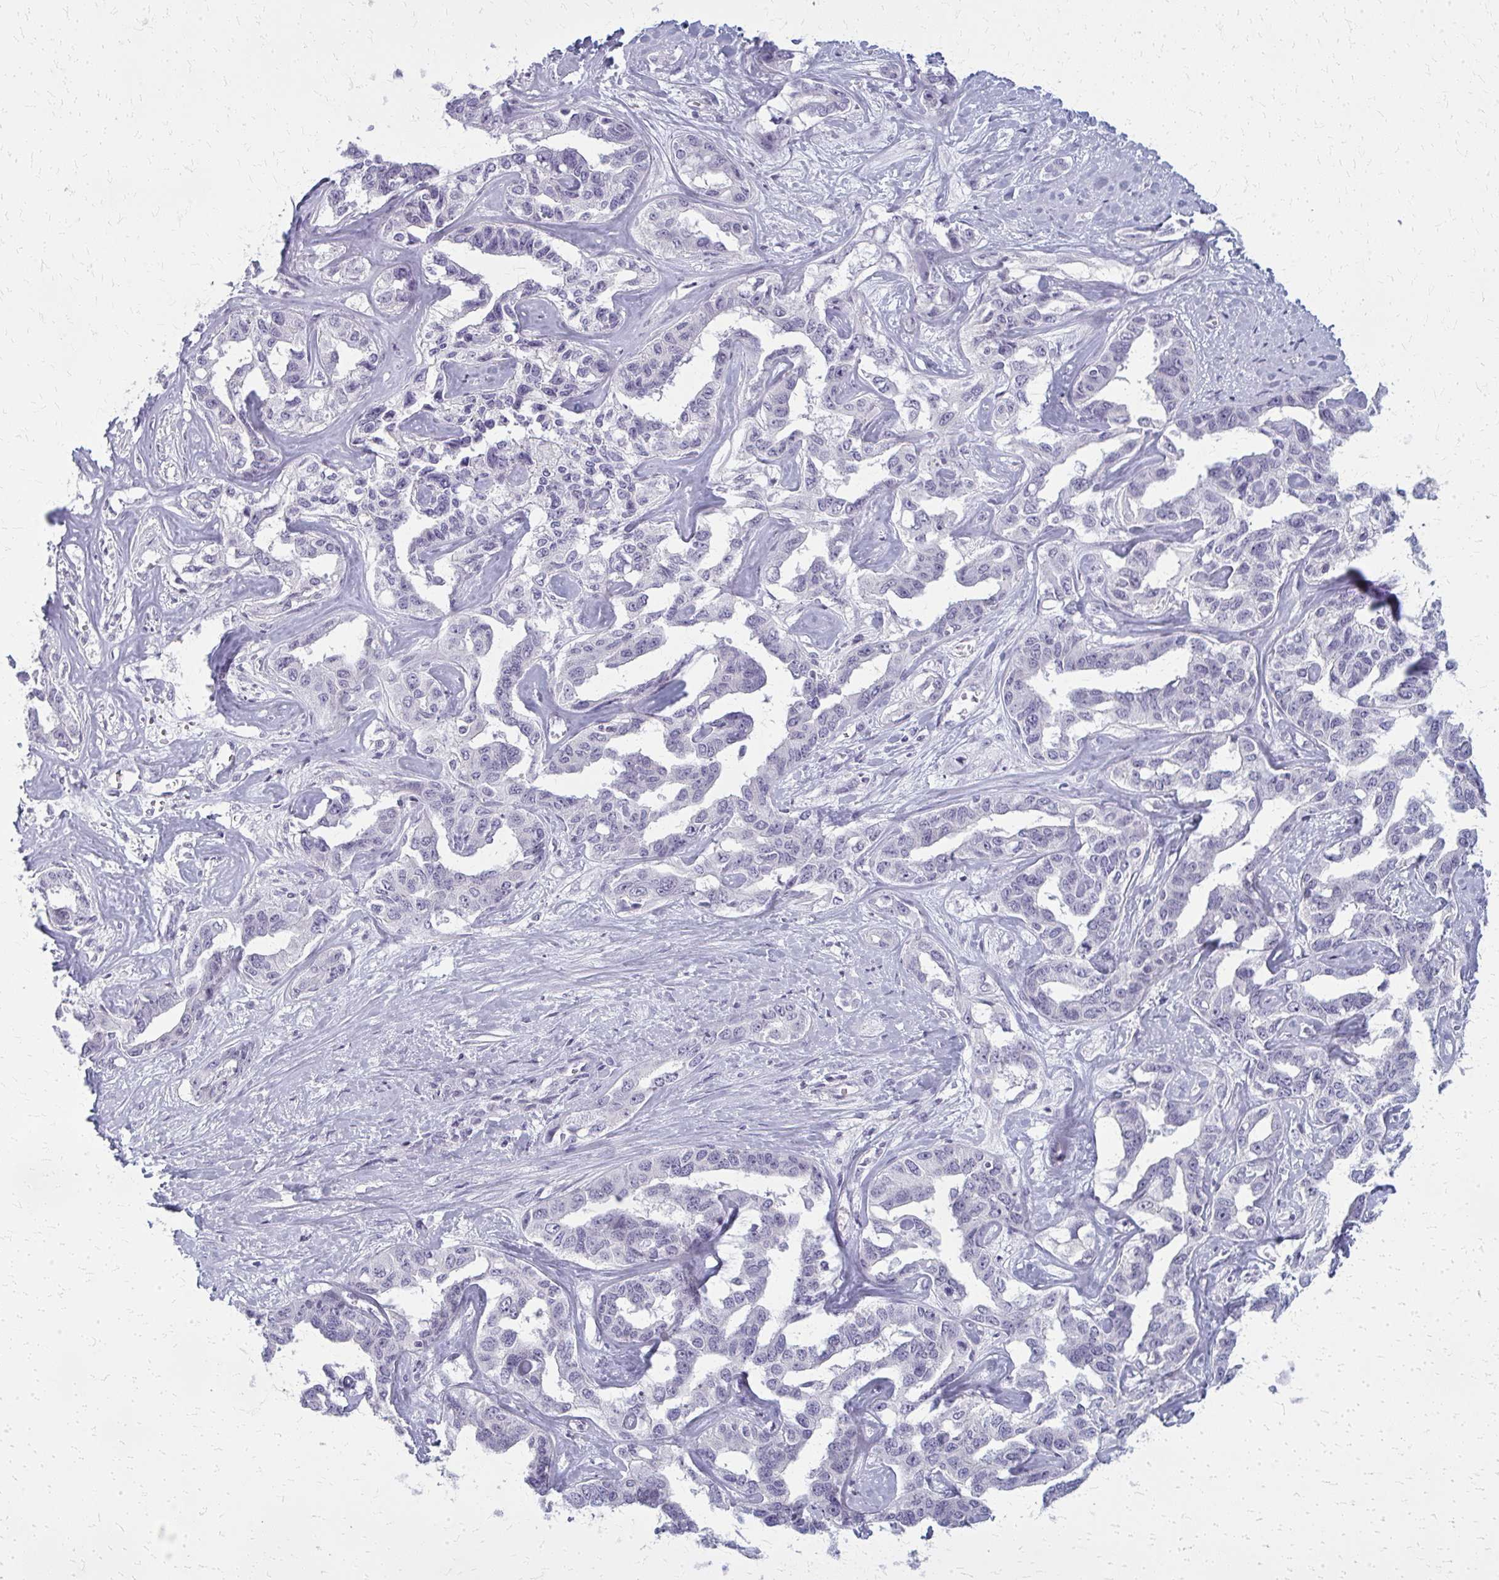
{"staining": {"intensity": "negative", "quantity": "none", "location": "none"}, "tissue": "liver cancer", "cell_type": "Tumor cells", "image_type": "cancer", "snomed": [{"axis": "morphology", "description": "Cholangiocarcinoma"}, {"axis": "topography", "description": "Liver"}], "caption": "This photomicrograph is of liver cancer stained with immunohistochemistry (IHC) to label a protein in brown with the nuclei are counter-stained blue. There is no expression in tumor cells. (DAB IHC, high magnification).", "gene": "CASQ2", "patient": {"sex": "male", "age": 59}}